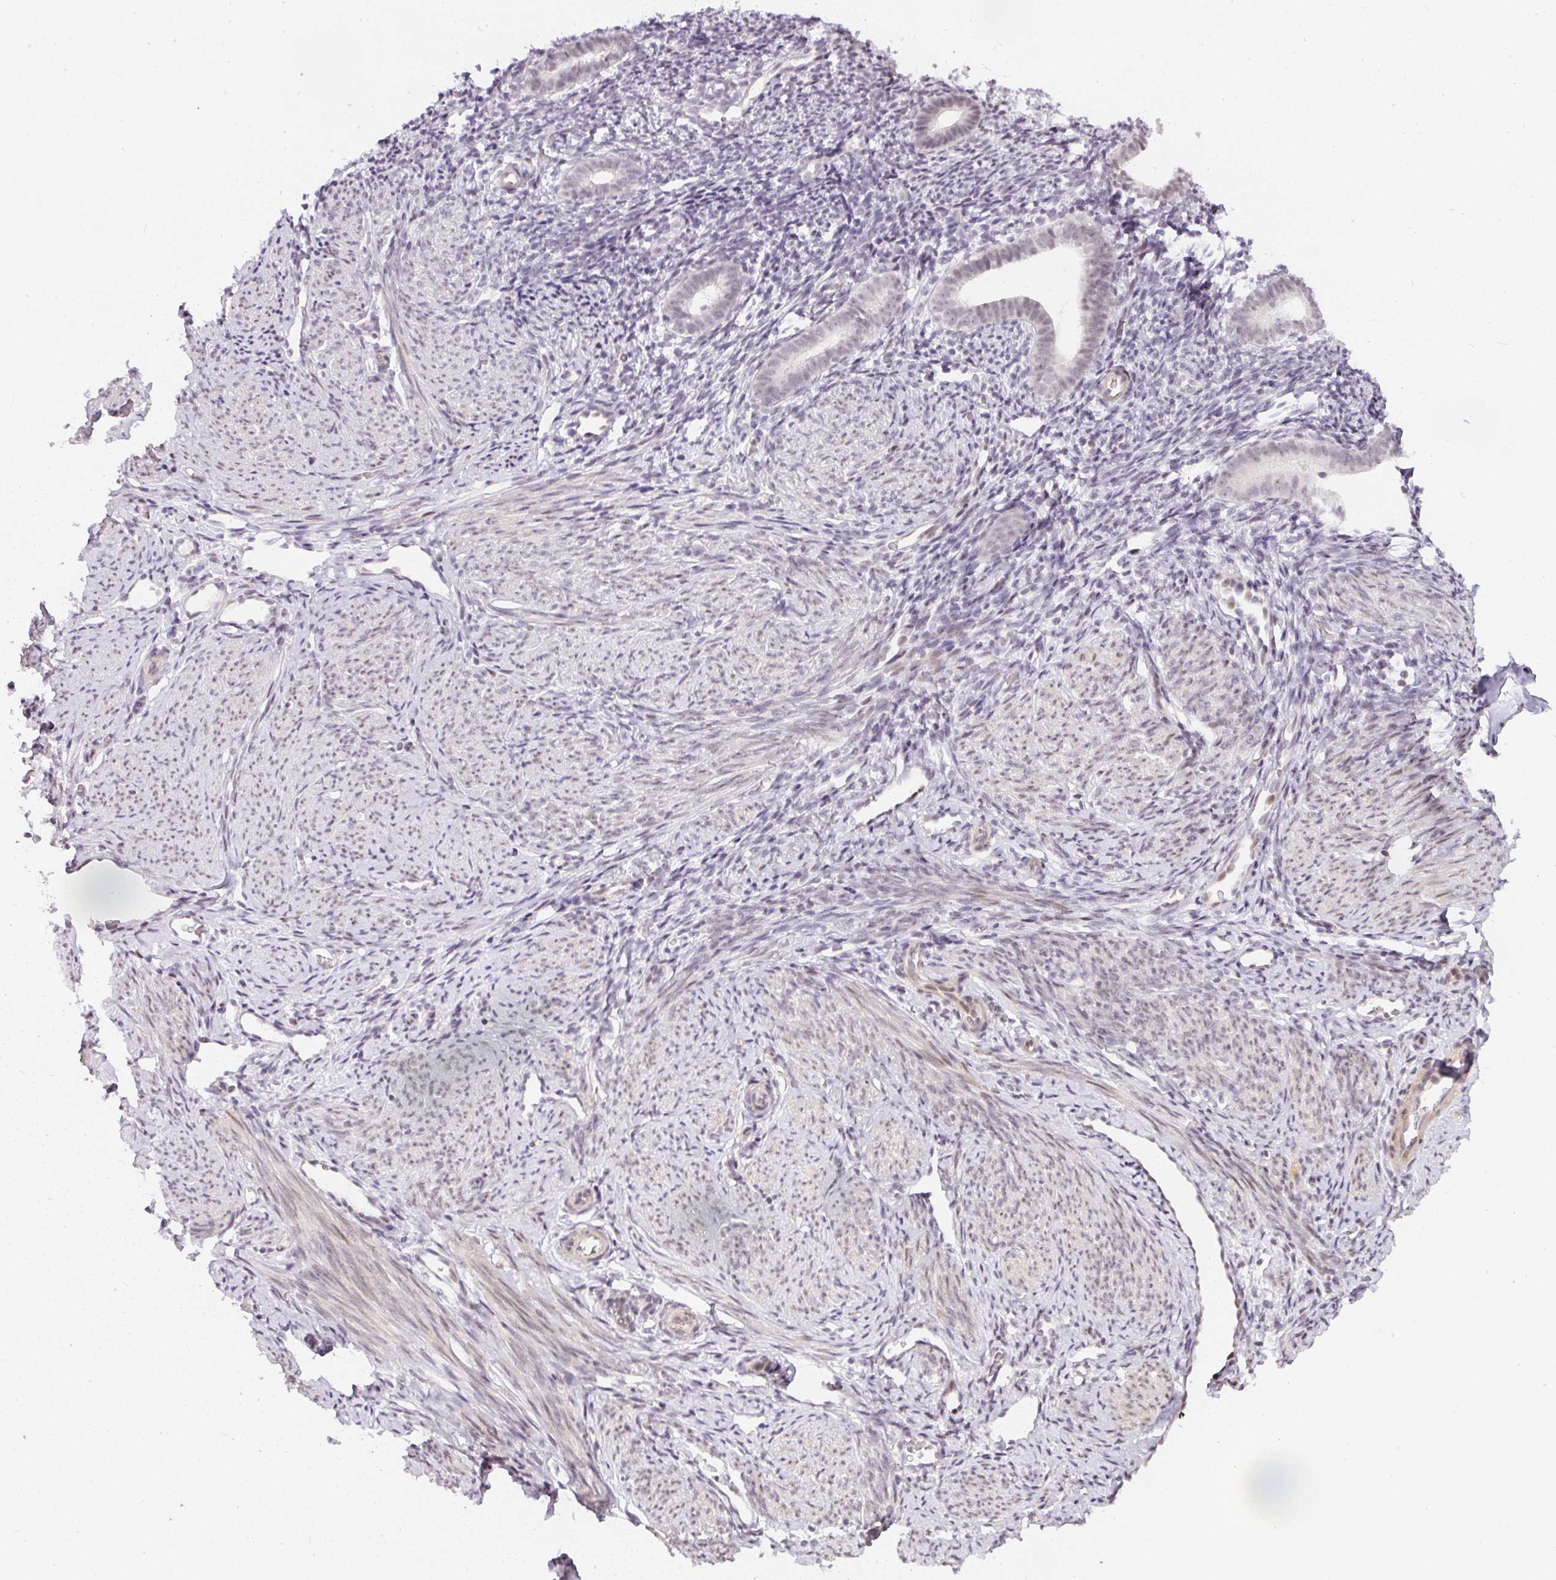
{"staining": {"intensity": "negative", "quantity": "none", "location": "none"}, "tissue": "endometrium", "cell_type": "Cells in endometrial stroma", "image_type": "normal", "snomed": [{"axis": "morphology", "description": "Normal tissue, NOS"}, {"axis": "topography", "description": "Endometrium"}], "caption": "IHC micrograph of benign endometrium: human endometrium stained with DAB (3,3'-diaminobenzidine) exhibits no significant protein staining in cells in endometrial stroma.", "gene": "DPPA4", "patient": {"sex": "female", "age": 39}}